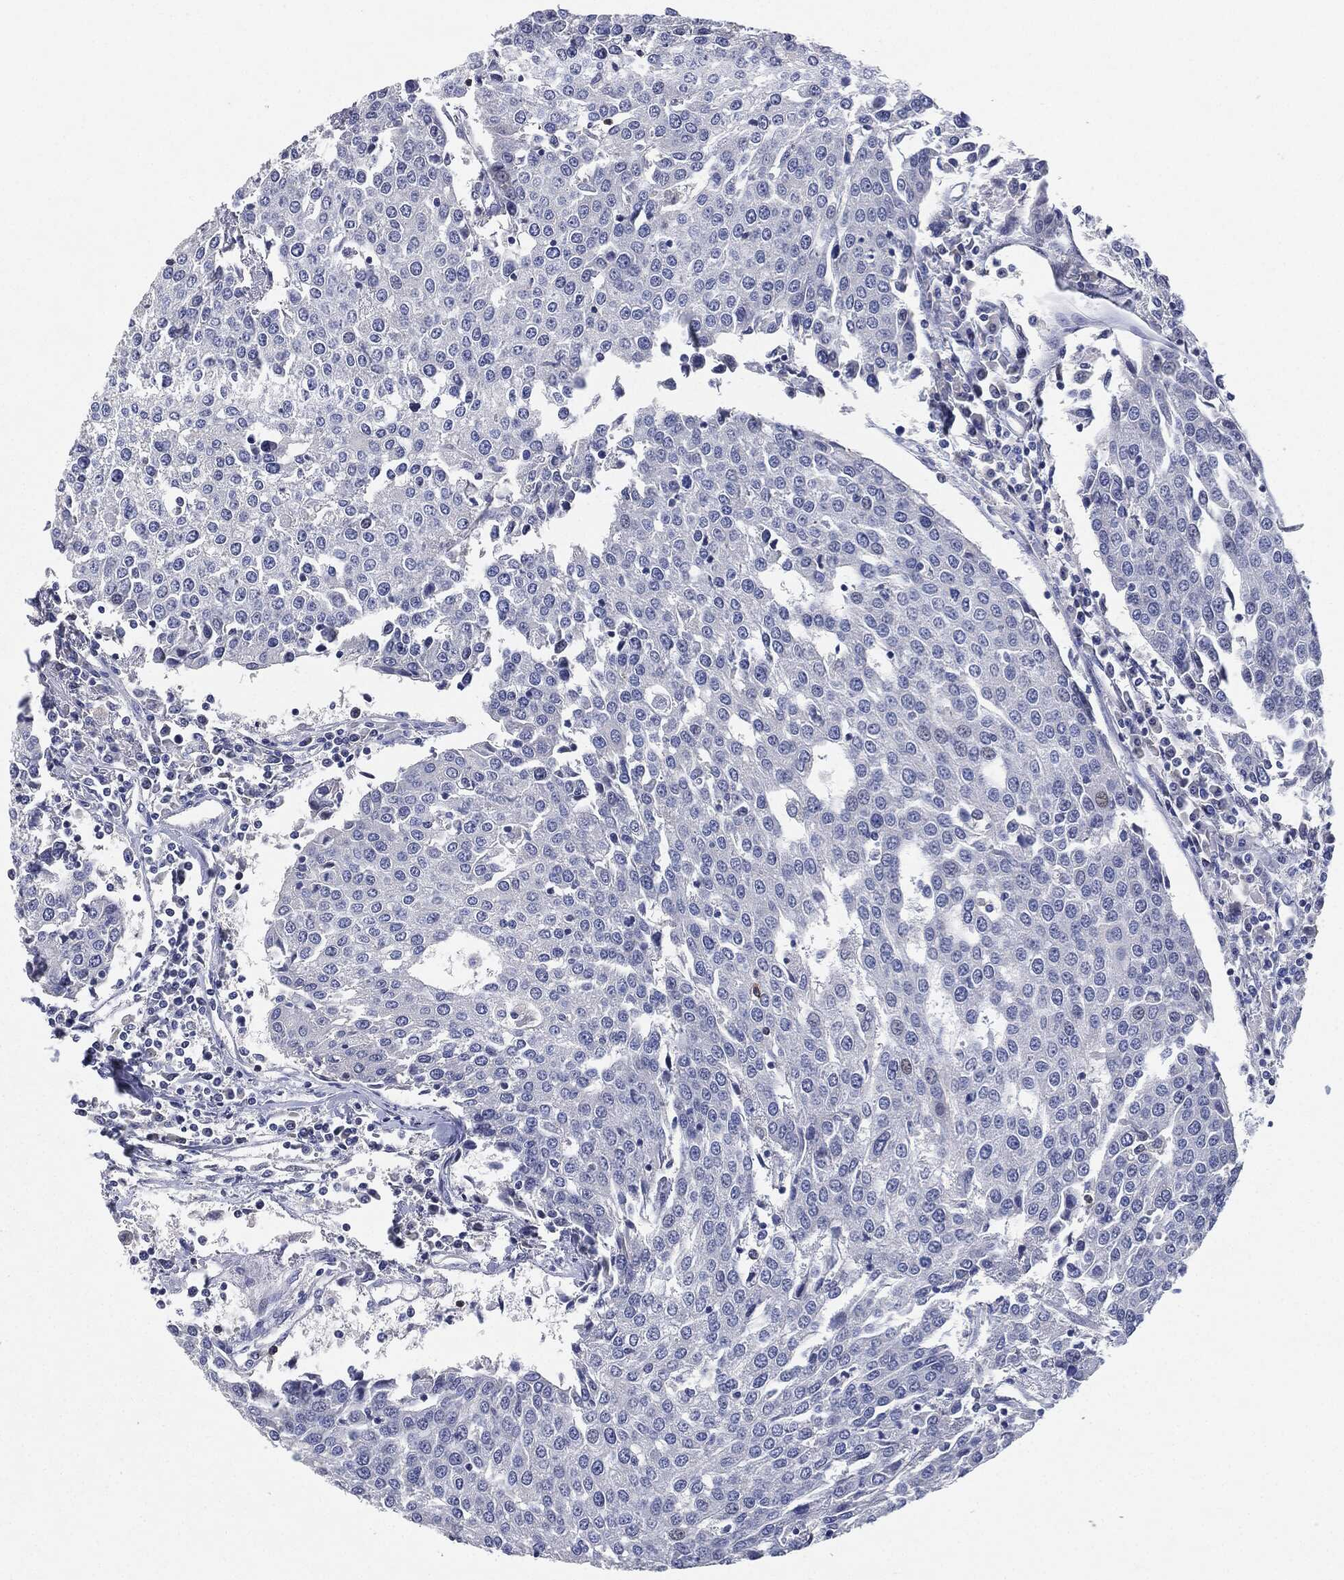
{"staining": {"intensity": "negative", "quantity": "none", "location": "none"}, "tissue": "urothelial cancer", "cell_type": "Tumor cells", "image_type": "cancer", "snomed": [{"axis": "morphology", "description": "Urothelial carcinoma, High grade"}, {"axis": "topography", "description": "Urinary bladder"}], "caption": "A histopathology image of human urothelial cancer is negative for staining in tumor cells. Brightfield microscopy of IHC stained with DAB (3,3'-diaminobenzidine) (brown) and hematoxylin (blue), captured at high magnification.", "gene": "NTRK1", "patient": {"sex": "female", "age": 85}}